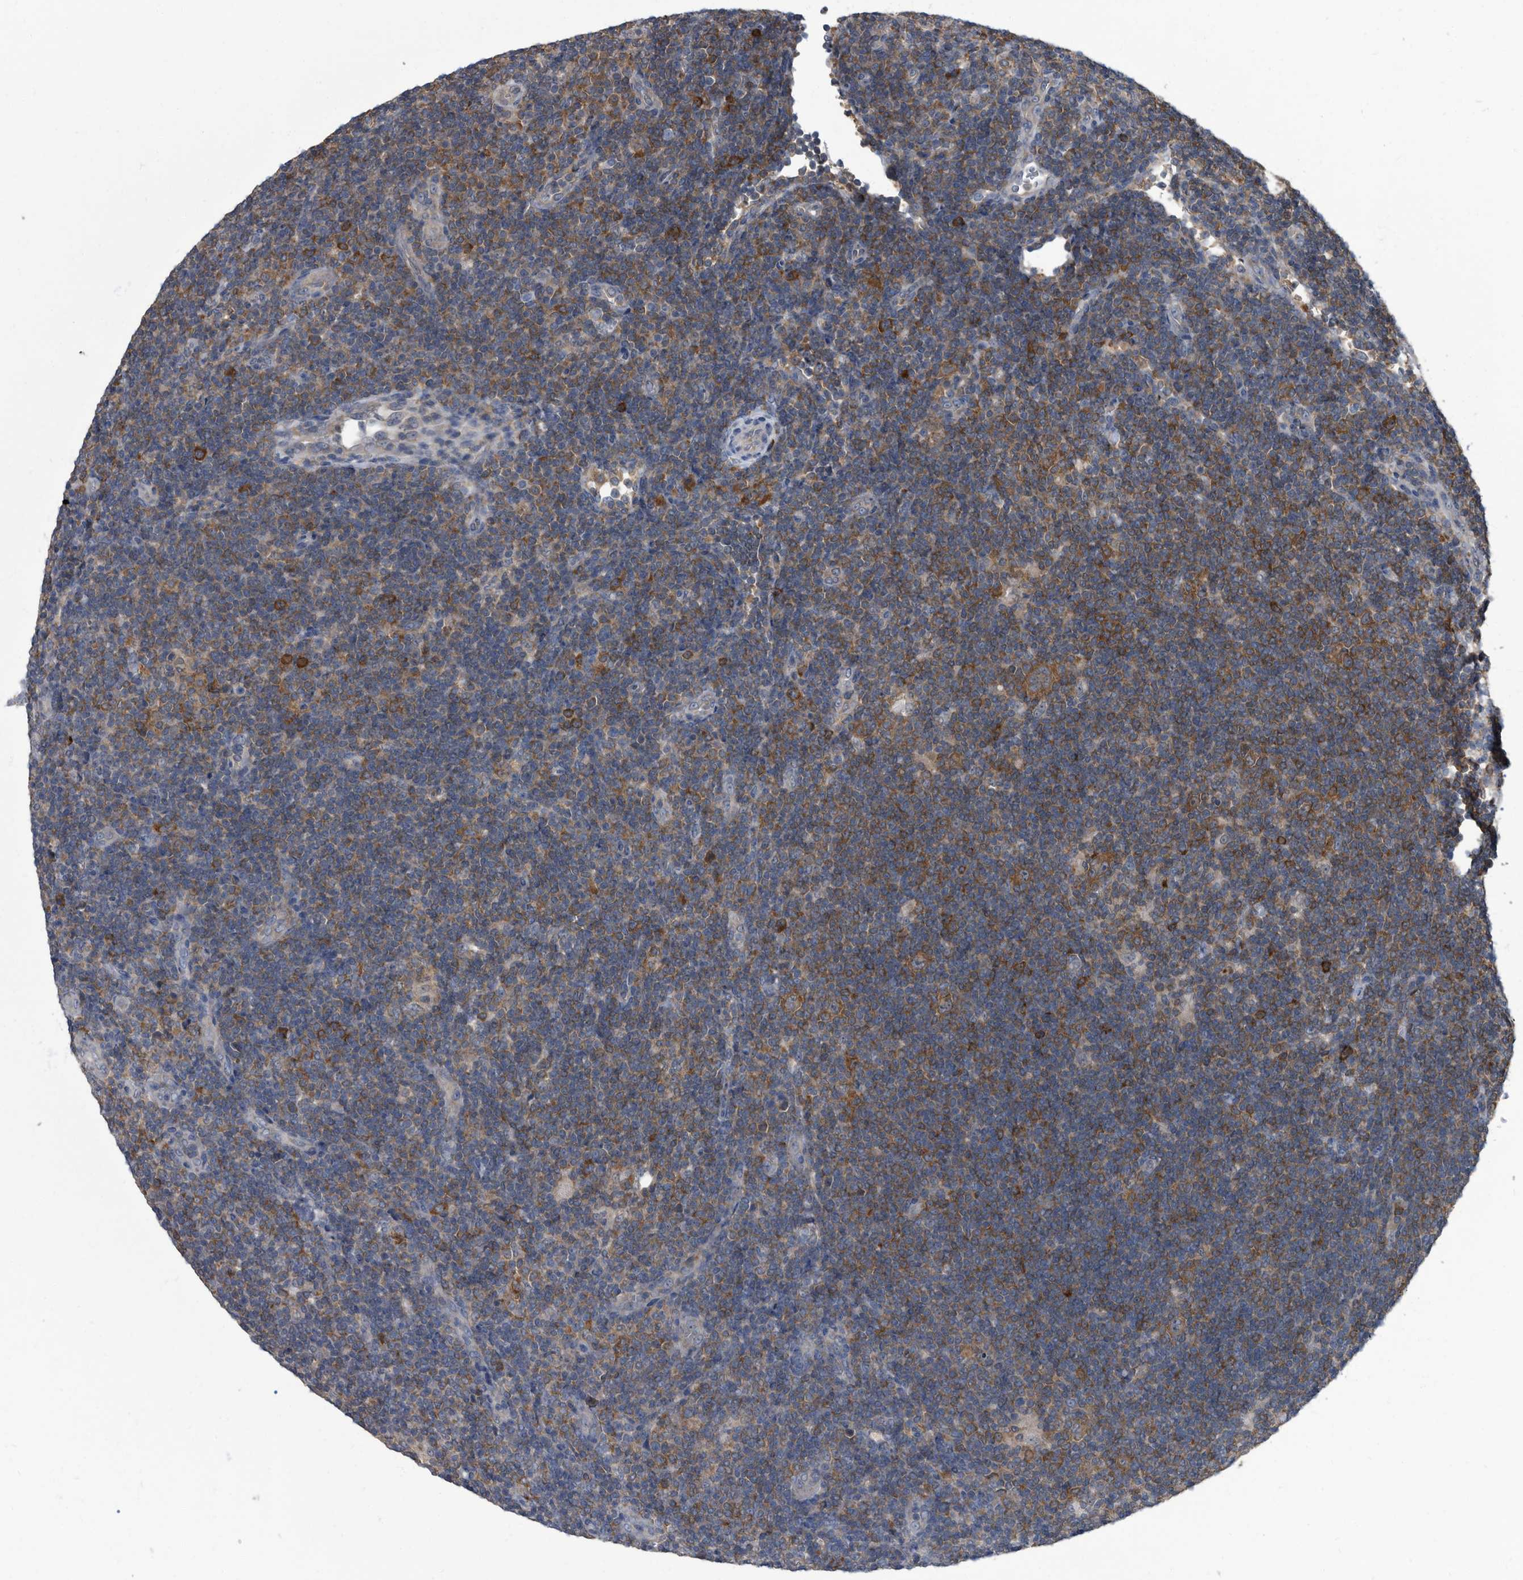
{"staining": {"intensity": "moderate", "quantity": ">75%", "location": "cytoplasmic/membranous"}, "tissue": "lymphoma", "cell_type": "Tumor cells", "image_type": "cancer", "snomed": [{"axis": "morphology", "description": "Hodgkin's disease, NOS"}, {"axis": "topography", "description": "Lymph node"}], "caption": "A high-resolution image shows IHC staining of lymphoma, which shows moderate cytoplasmic/membranous positivity in about >75% of tumor cells.", "gene": "CDV3", "patient": {"sex": "female", "age": 57}}